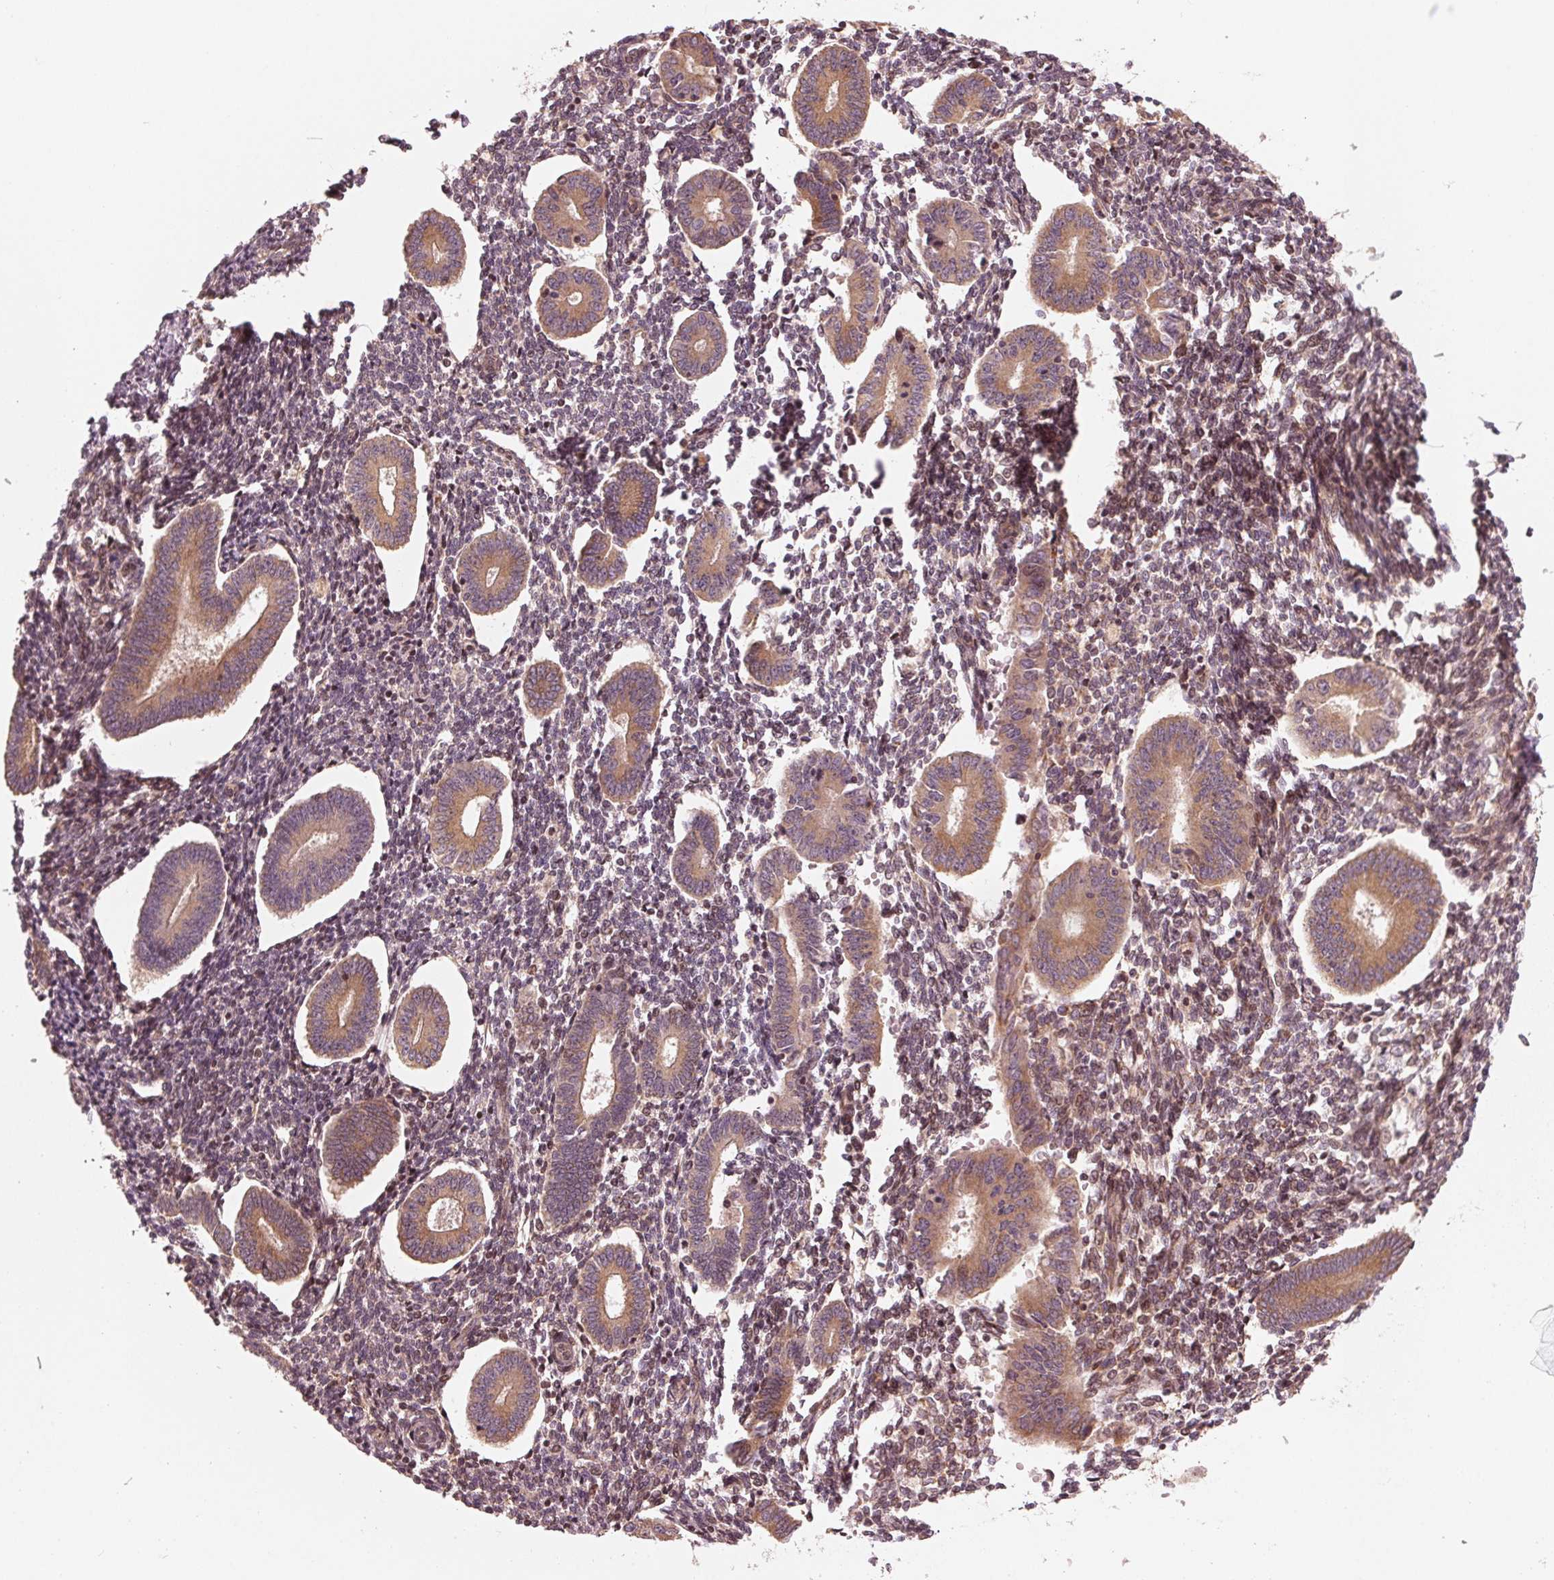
{"staining": {"intensity": "weak", "quantity": "<25%", "location": "cytoplasmic/membranous"}, "tissue": "endometrium", "cell_type": "Cells in endometrial stroma", "image_type": "normal", "snomed": [{"axis": "morphology", "description": "Normal tissue, NOS"}, {"axis": "topography", "description": "Endometrium"}], "caption": "Endometrium stained for a protein using IHC shows no staining cells in endometrial stroma.", "gene": "CMIP", "patient": {"sex": "female", "age": 40}}